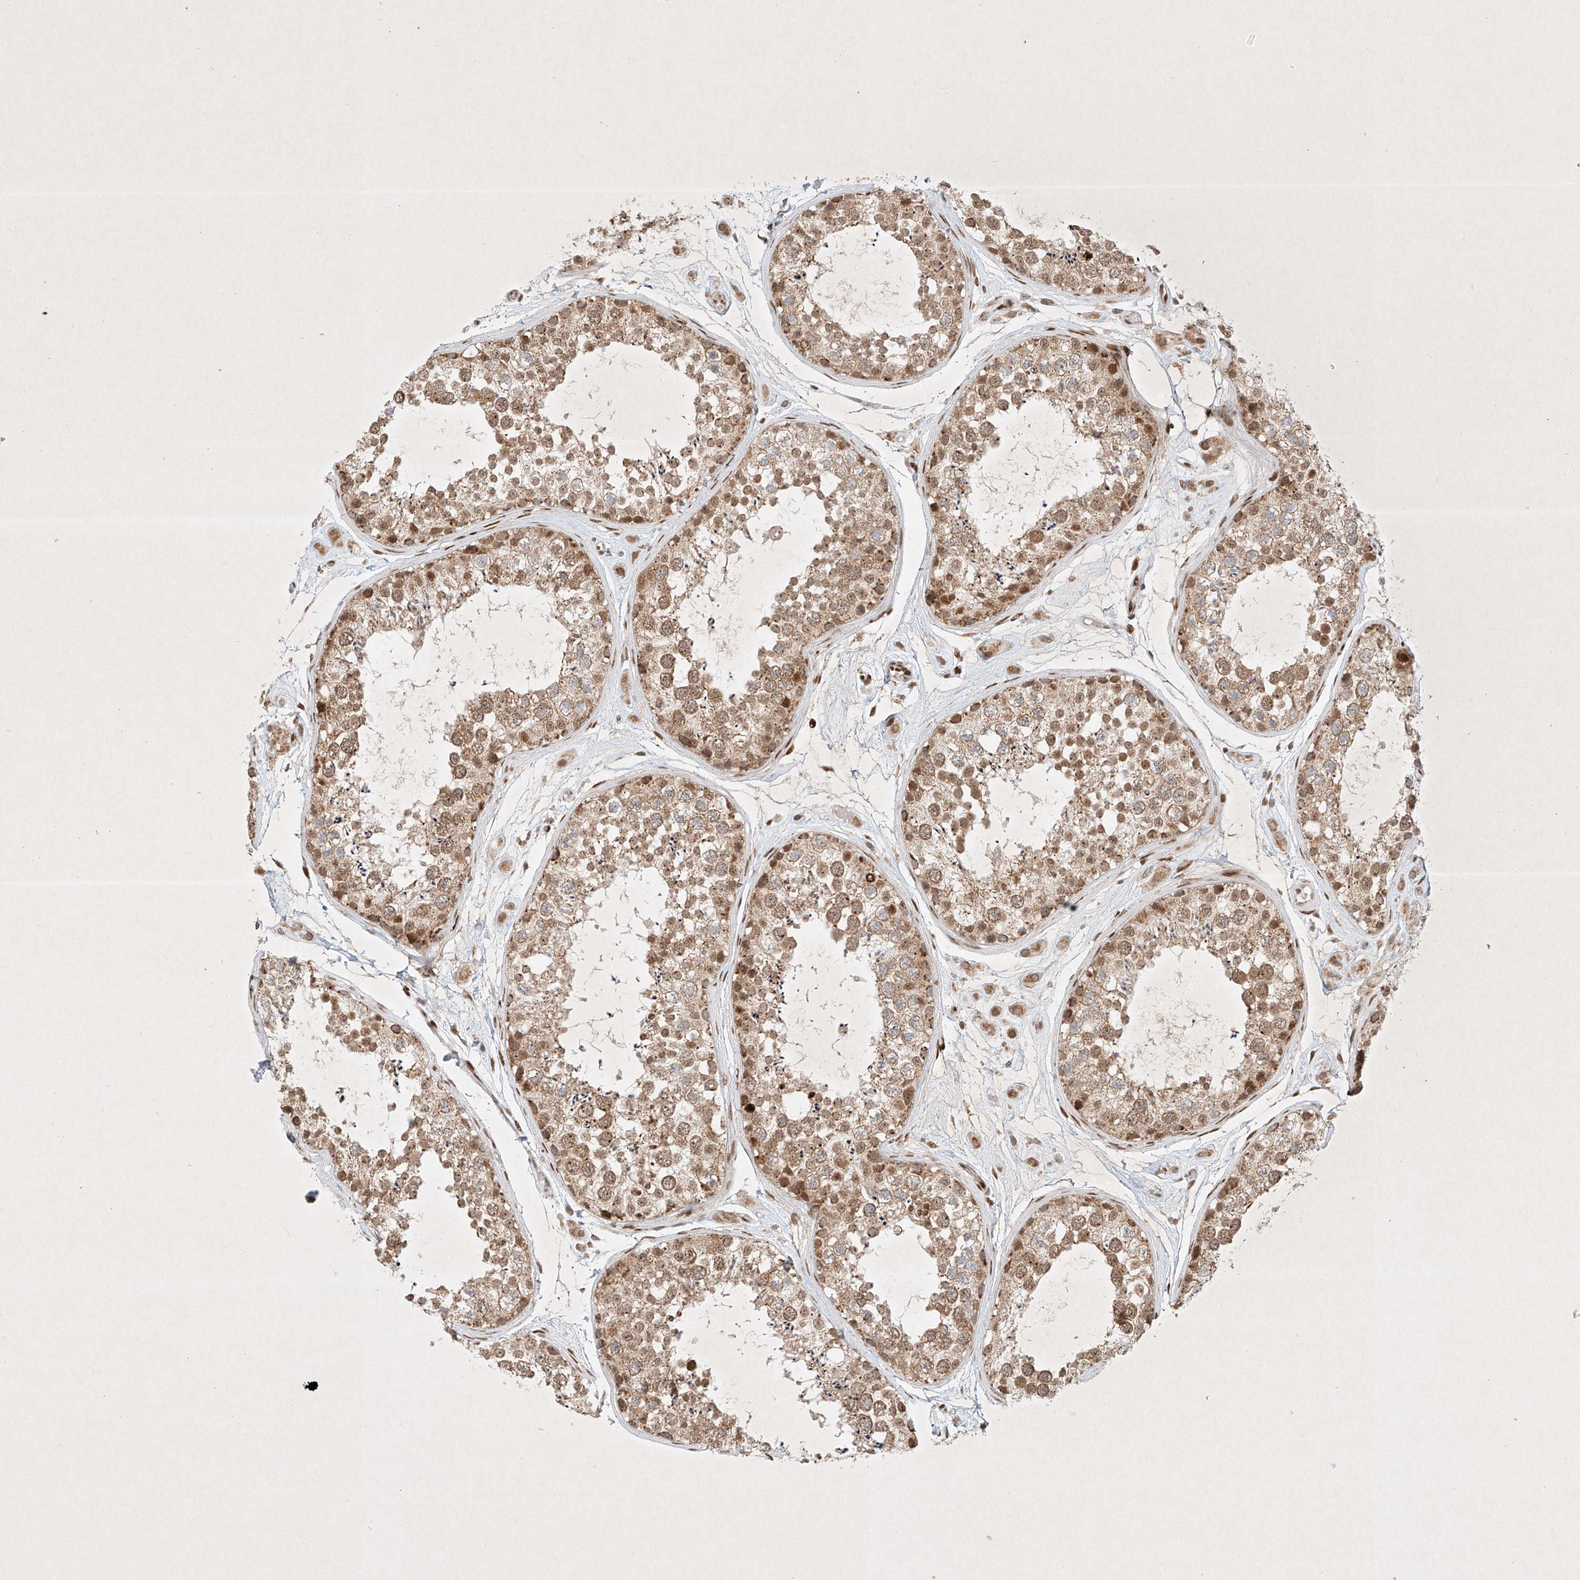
{"staining": {"intensity": "moderate", "quantity": ">75%", "location": "cytoplasmic/membranous,nuclear"}, "tissue": "testis", "cell_type": "Cells in seminiferous ducts", "image_type": "normal", "snomed": [{"axis": "morphology", "description": "Normal tissue, NOS"}, {"axis": "topography", "description": "Testis"}], "caption": "Protein expression analysis of normal testis exhibits moderate cytoplasmic/membranous,nuclear positivity in approximately >75% of cells in seminiferous ducts. The staining was performed using DAB to visualize the protein expression in brown, while the nuclei were stained in blue with hematoxylin (Magnification: 20x).", "gene": "EPG5", "patient": {"sex": "male", "age": 25}}